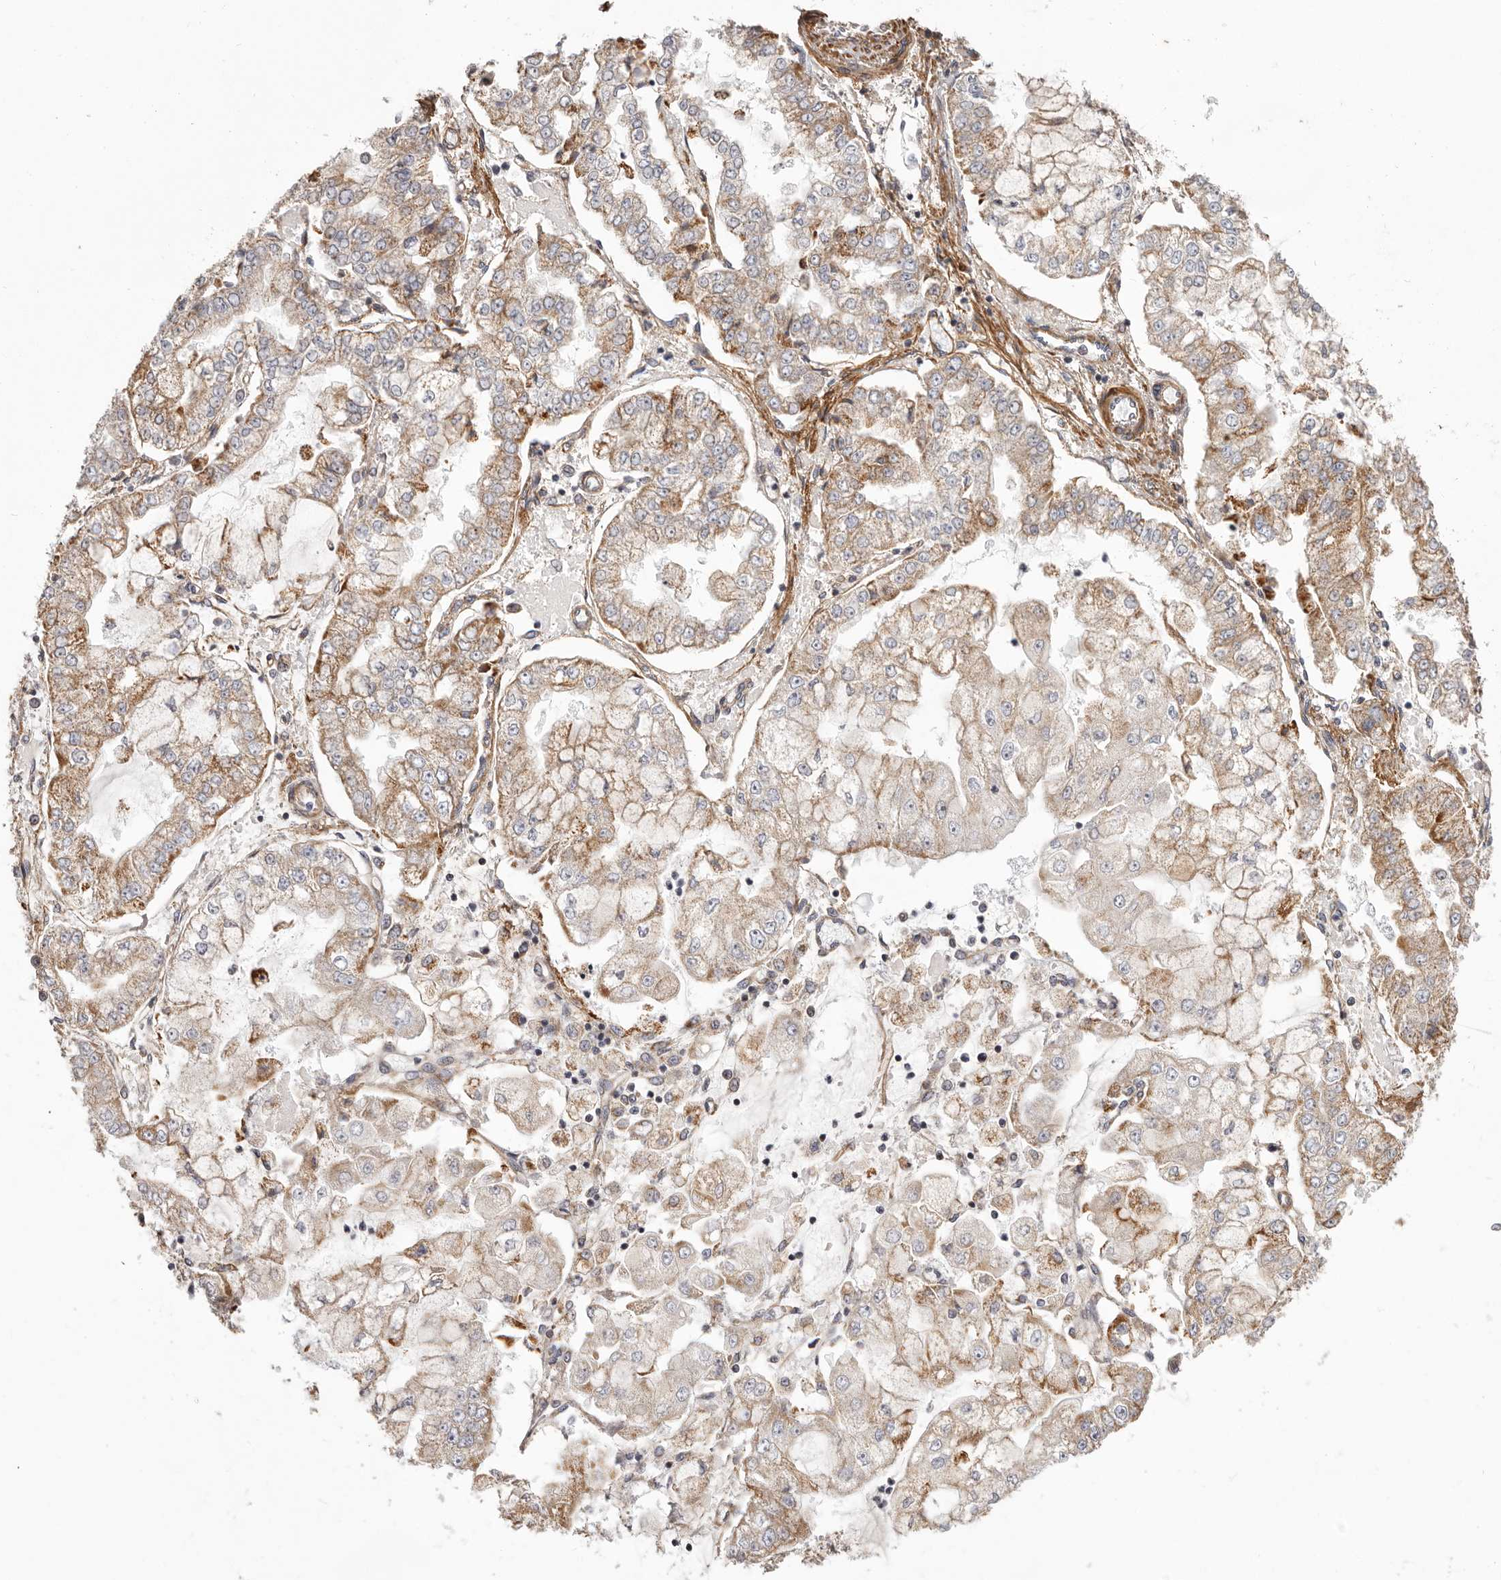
{"staining": {"intensity": "moderate", "quantity": ">75%", "location": "cytoplasmic/membranous"}, "tissue": "stomach cancer", "cell_type": "Tumor cells", "image_type": "cancer", "snomed": [{"axis": "morphology", "description": "Adenocarcinoma, NOS"}, {"axis": "topography", "description": "Stomach"}], "caption": "Immunohistochemical staining of adenocarcinoma (stomach) displays medium levels of moderate cytoplasmic/membranous protein staining in about >75% of tumor cells.", "gene": "MRPS10", "patient": {"sex": "male", "age": 76}}